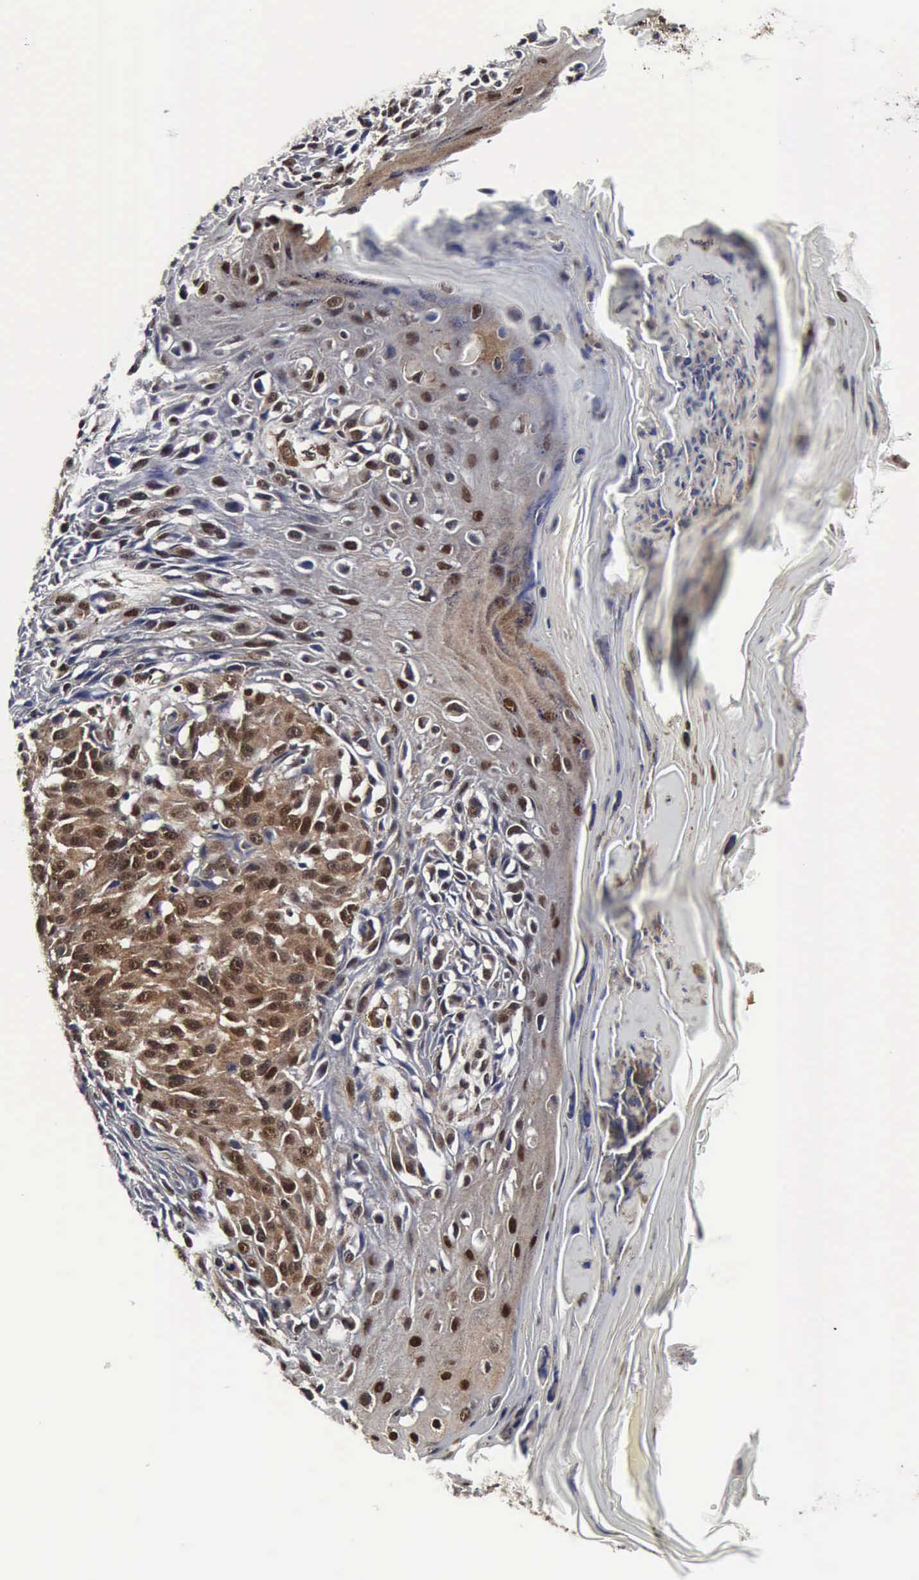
{"staining": {"intensity": "strong", "quantity": "25%-75%", "location": "cytoplasmic/membranous,nuclear"}, "tissue": "melanoma", "cell_type": "Tumor cells", "image_type": "cancer", "snomed": [{"axis": "morphology", "description": "Malignant melanoma, NOS"}, {"axis": "topography", "description": "Skin"}], "caption": "Protein positivity by IHC demonstrates strong cytoplasmic/membranous and nuclear staining in approximately 25%-75% of tumor cells in malignant melanoma.", "gene": "UBC", "patient": {"sex": "female", "age": 77}}